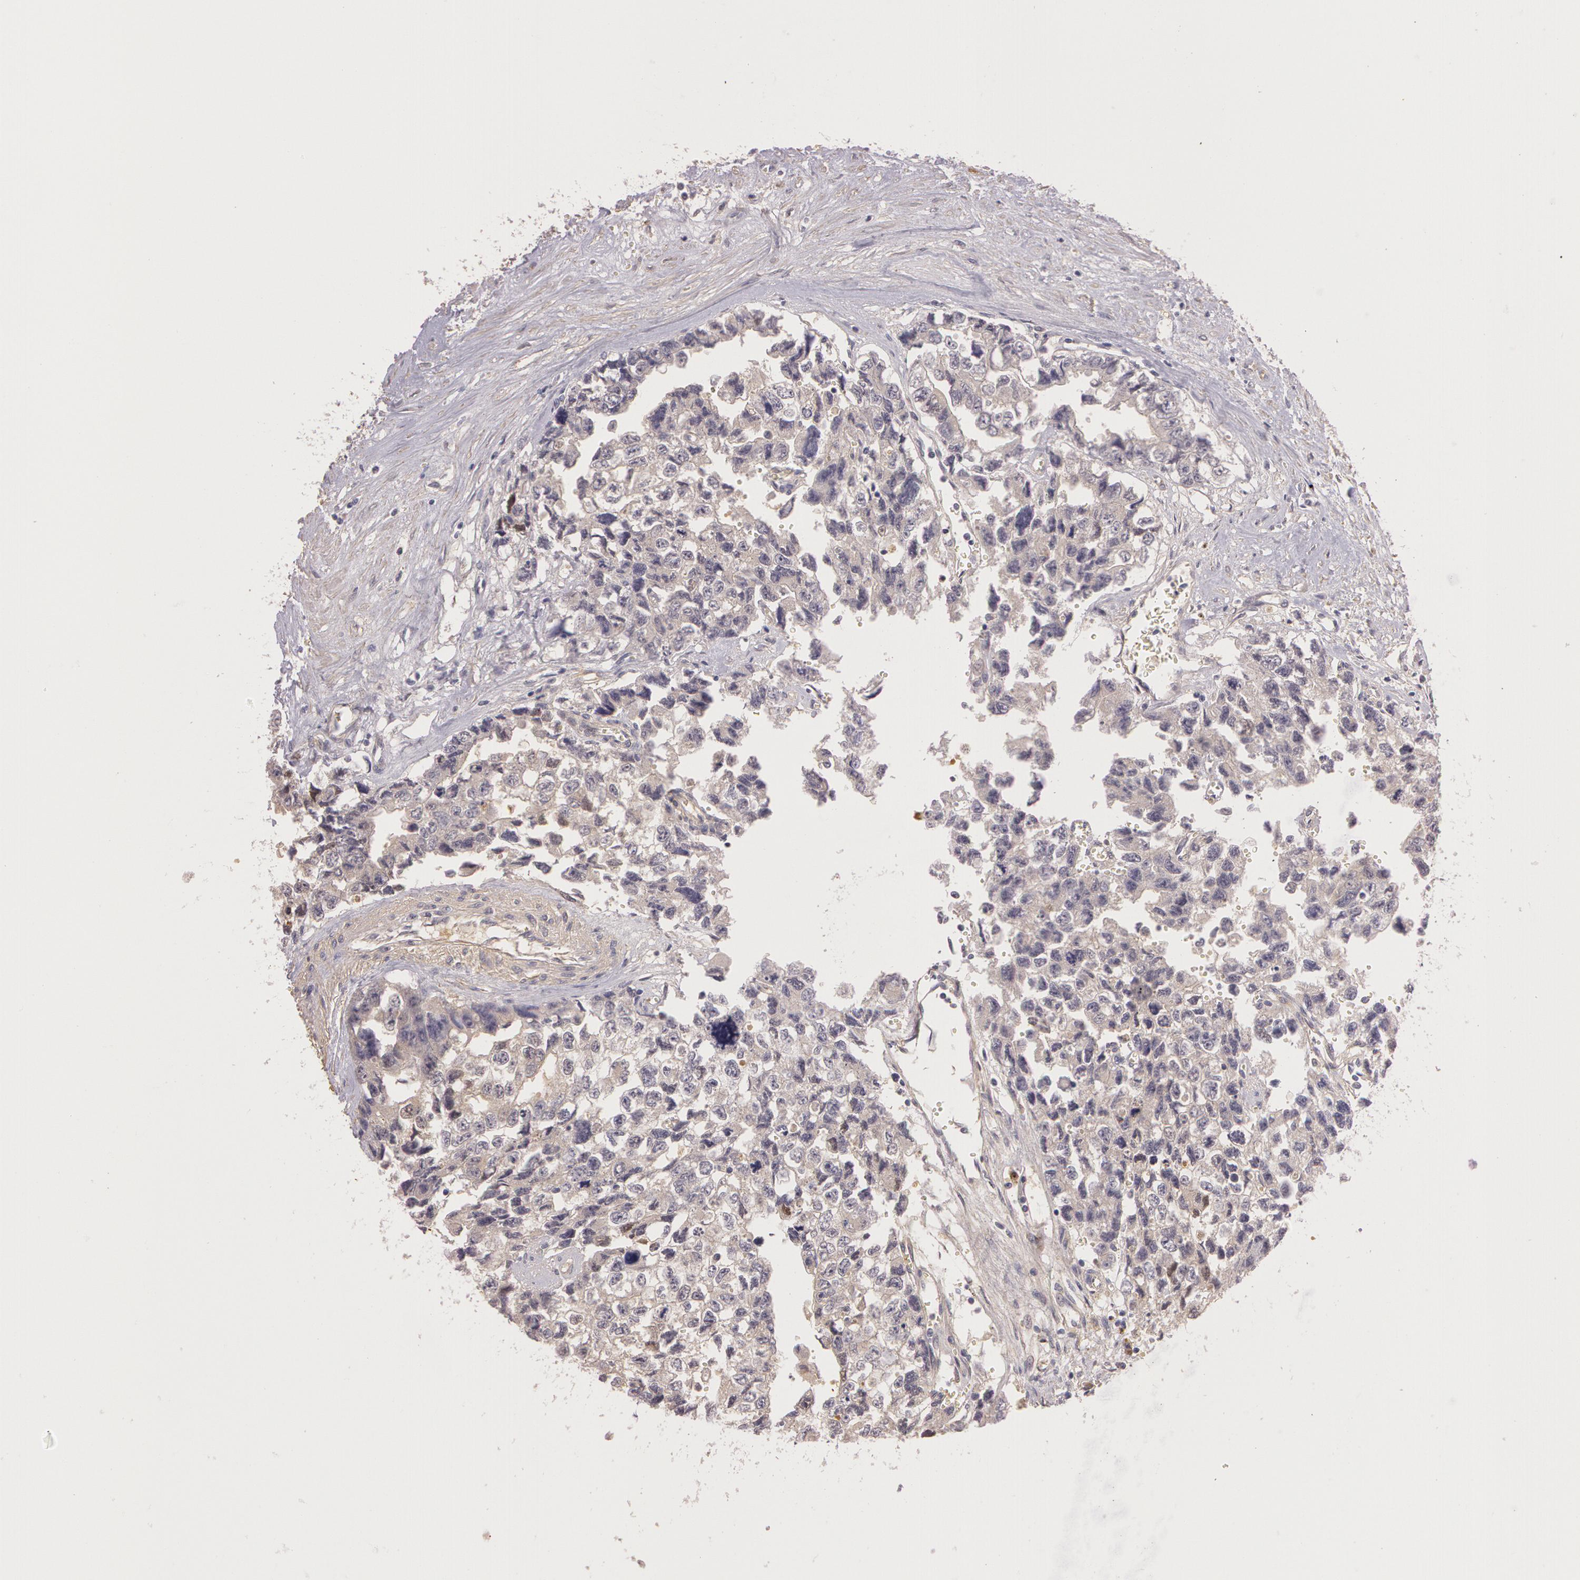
{"staining": {"intensity": "negative", "quantity": "none", "location": "none"}, "tissue": "testis cancer", "cell_type": "Tumor cells", "image_type": "cancer", "snomed": [{"axis": "morphology", "description": "Carcinoma, Embryonal, NOS"}, {"axis": "topography", "description": "Testis"}], "caption": "Immunohistochemistry image of testis cancer (embryonal carcinoma) stained for a protein (brown), which reveals no positivity in tumor cells.", "gene": "G2E3", "patient": {"sex": "male", "age": 31}}